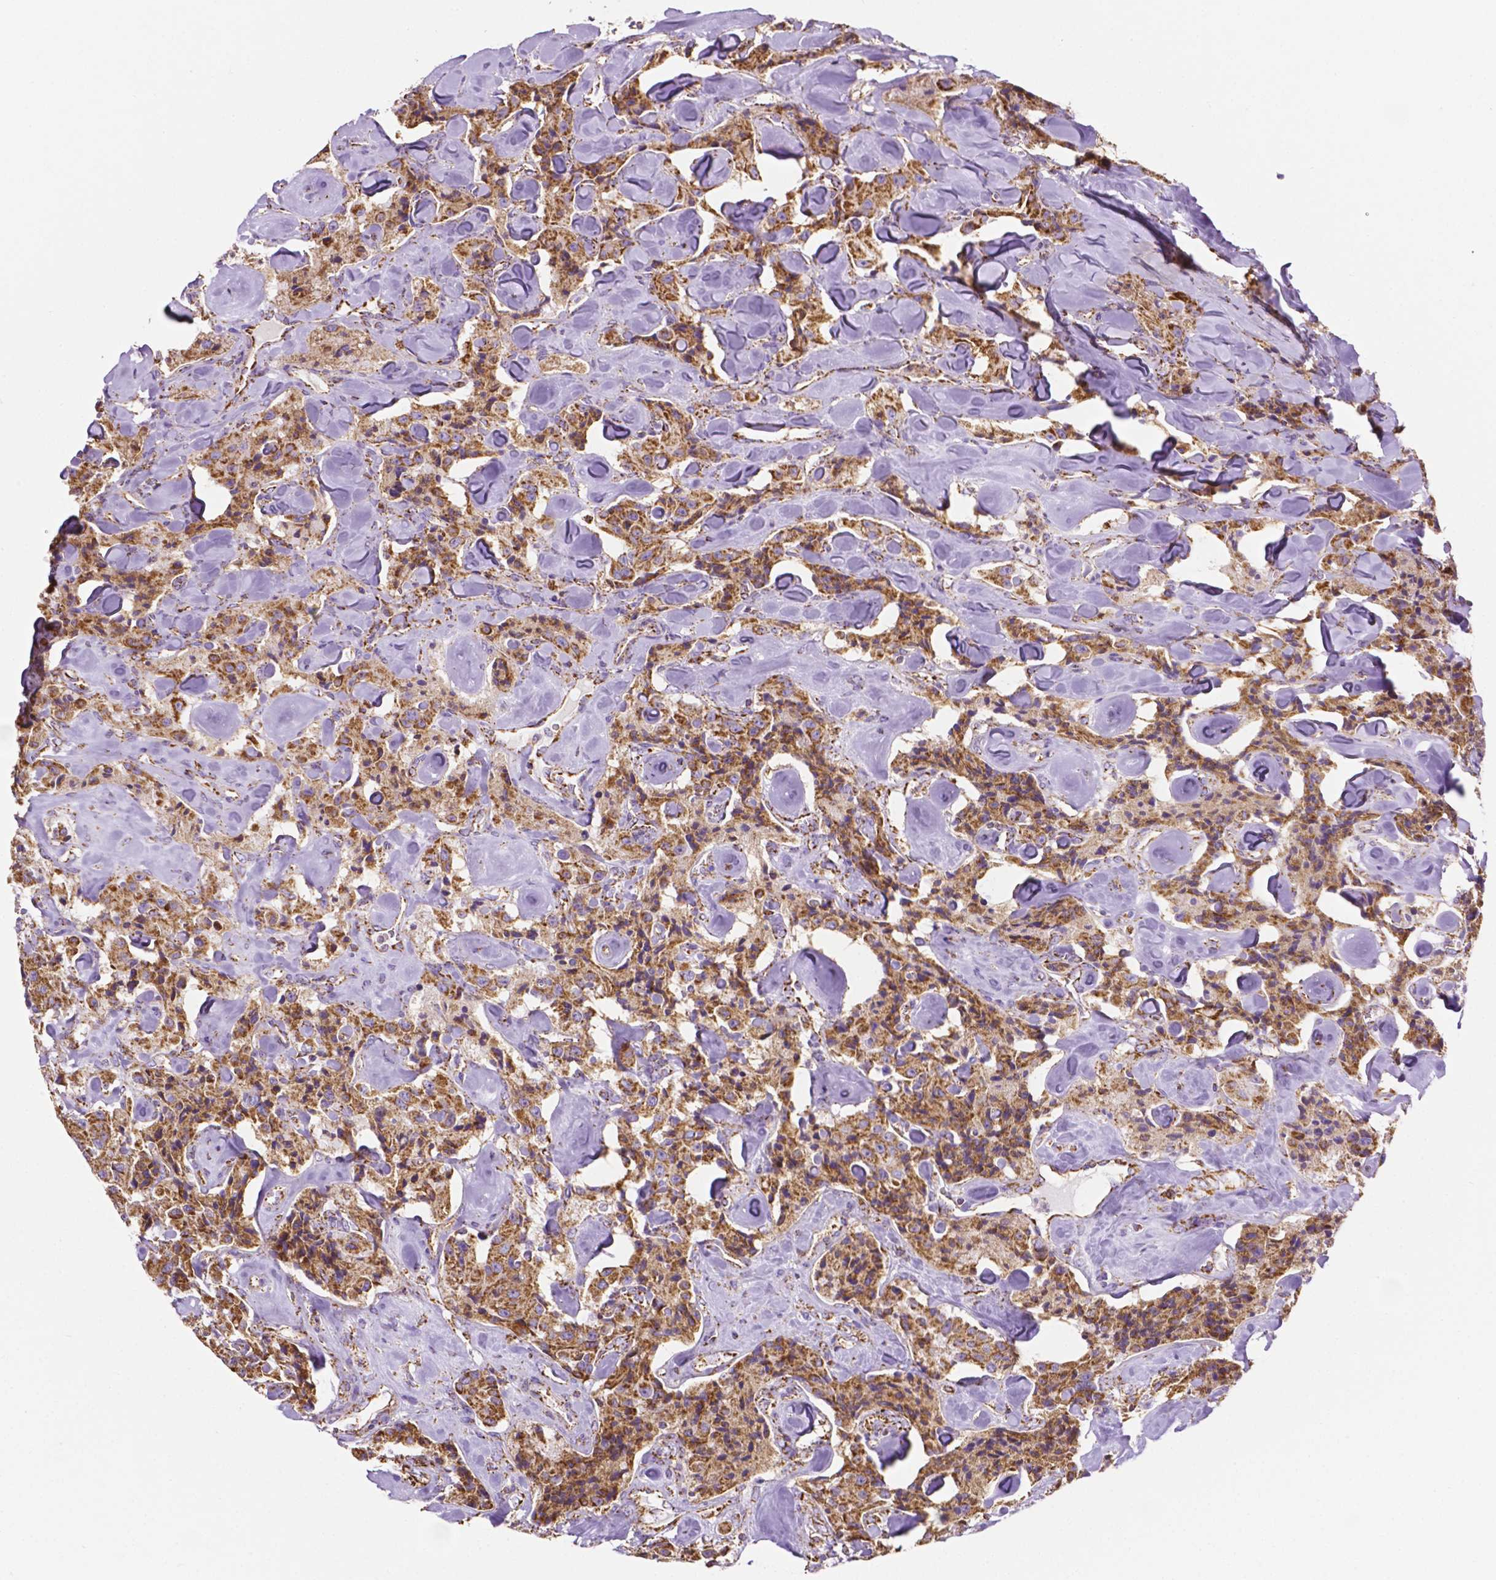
{"staining": {"intensity": "moderate", "quantity": ">75%", "location": "cytoplasmic/membranous"}, "tissue": "carcinoid", "cell_type": "Tumor cells", "image_type": "cancer", "snomed": [{"axis": "morphology", "description": "Carcinoid, malignant, NOS"}, {"axis": "topography", "description": "Pancreas"}], "caption": "Carcinoid stained with a brown dye shows moderate cytoplasmic/membranous positive positivity in approximately >75% of tumor cells.", "gene": "RMDN3", "patient": {"sex": "male", "age": 41}}